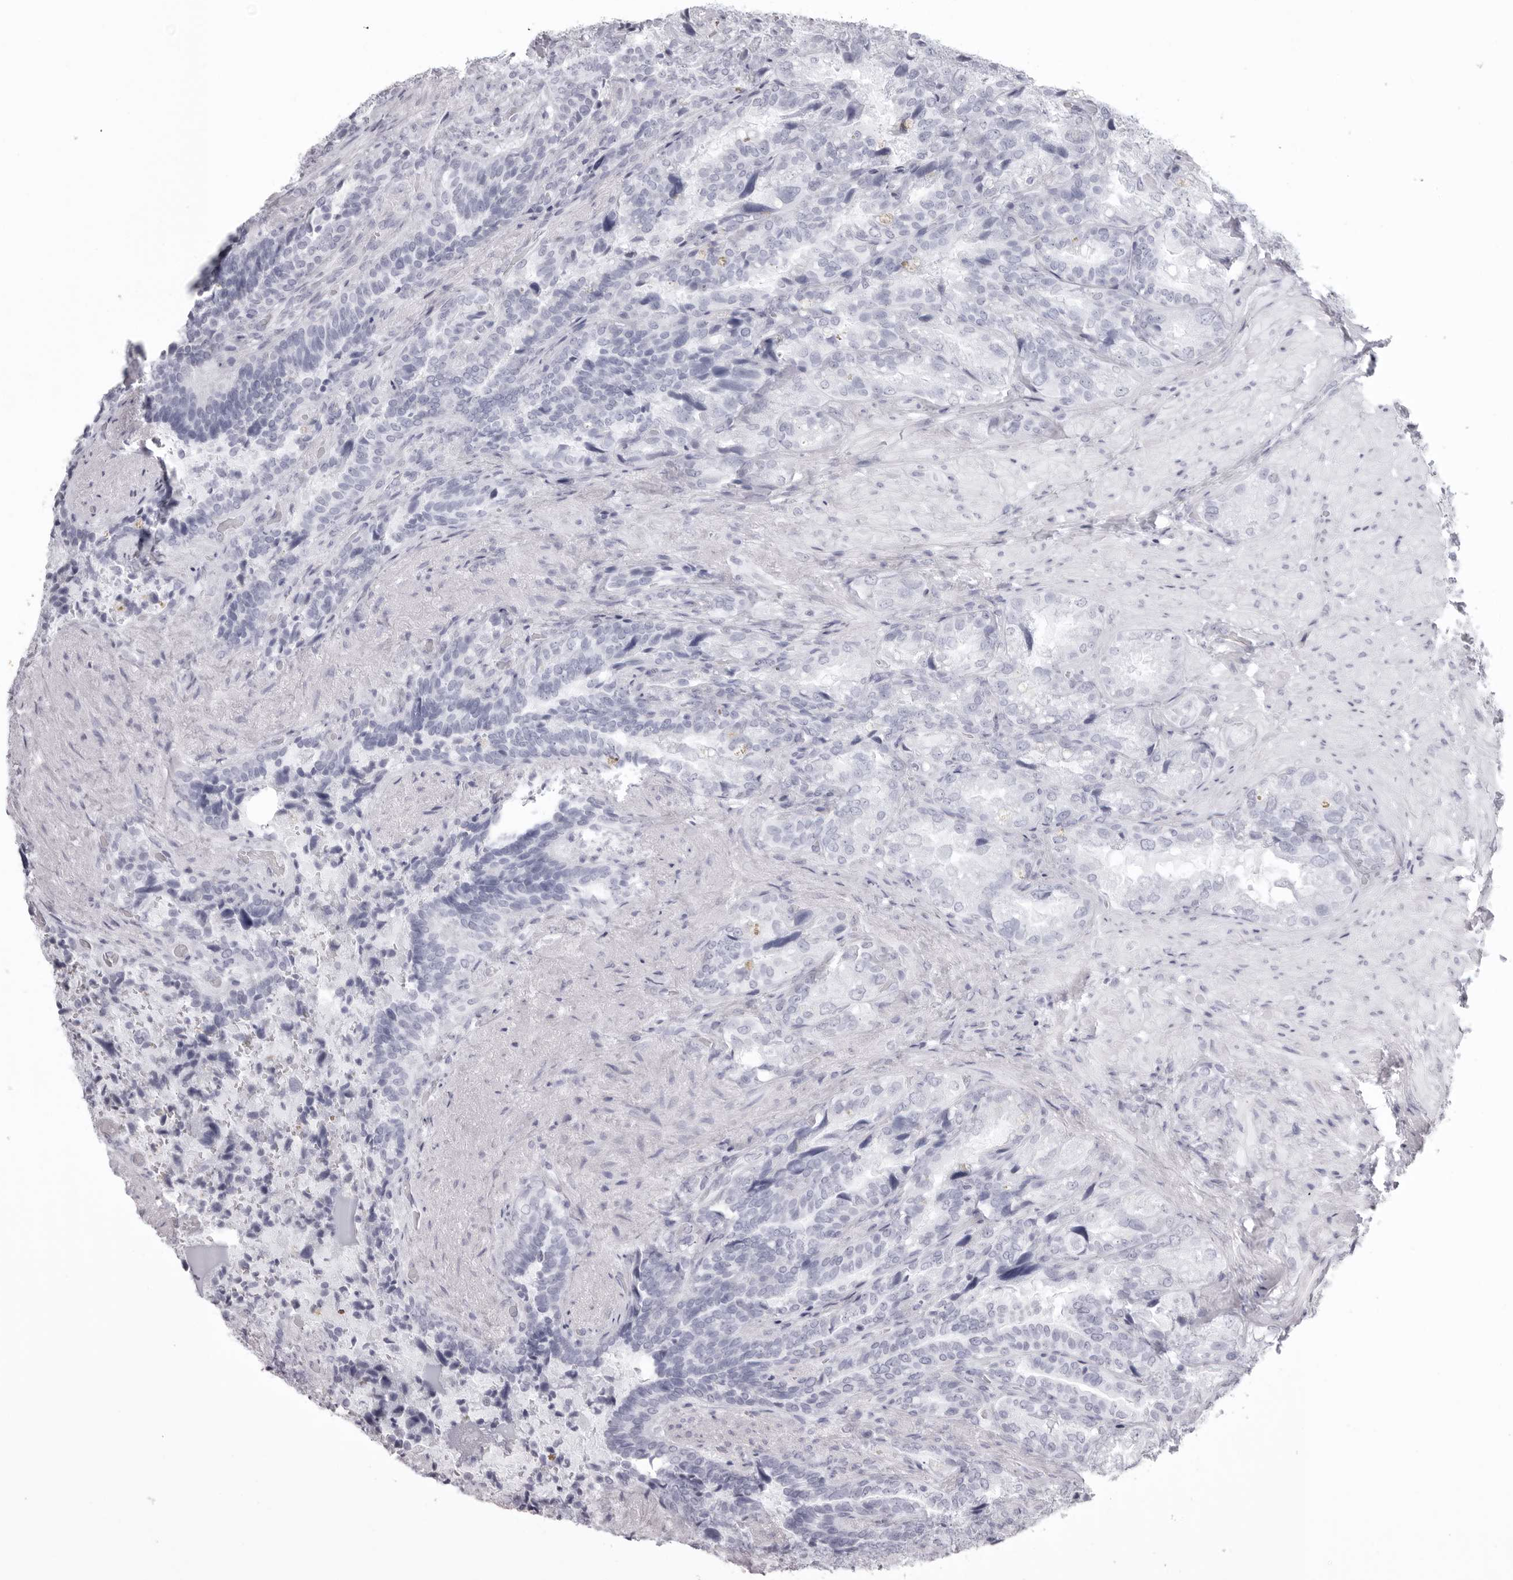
{"staining": {"intensity": "negative", "quantity": "none", "location": "none"}, "tissue": "seminal vesicle", "cell_type": "Glandular cells", "image_type": "normal", "snomed": [{"axis": "morphology", "description": "Normal tissue, NOS"}, {"axis": "topography", "description": "Seminal veicle"}, {"axis": "topography", "description": "Peripheral nerve tissue"}], "caption": "This is an IHC histopathology image of normal seminal vesicle. There is no positivity in glandular cells.", "gene": "KLK9", "patient": {"sex": "male", "age": 63}}